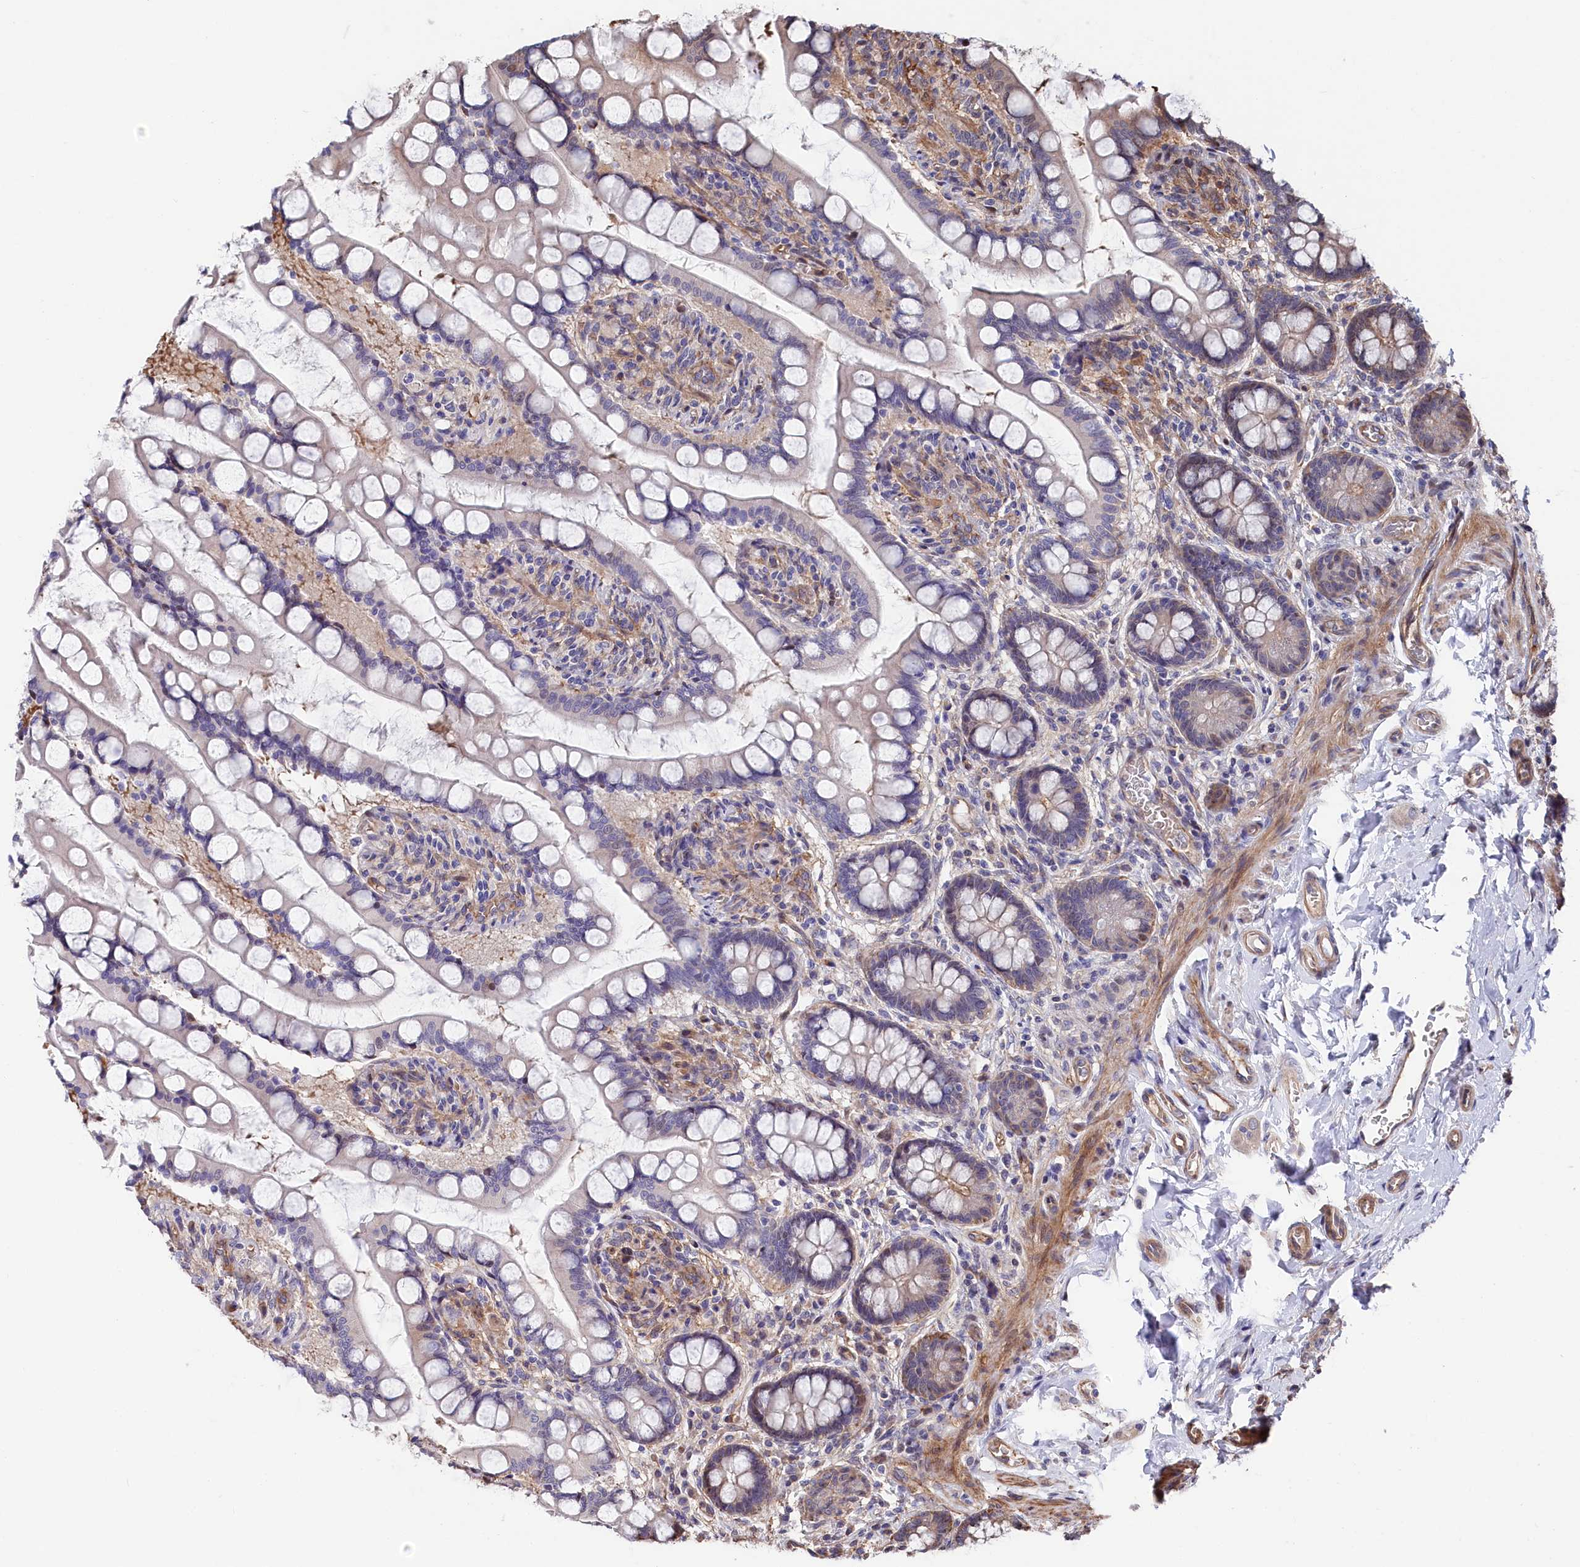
{"staining": {"intensity": "weak", "quantity": "25%-75%", "location": "cytoplasmic/membranous"}, "tissue": "small intestine", "cell_type": "Glandular cells", "image_type": "normal", "snomed": [{"axis": "morphology", "description": "Normal tissue, NOS"}, {"axis": "topography", "description": "Small intestine"}], "caption": "Glandular cells reveal weak cytoplasmic/membranous positivity in approximately 25%-75% of cells in normal small intestine.", "gene": "TNKS1BP1", "patient": {"sex": "male", "age": 52}}